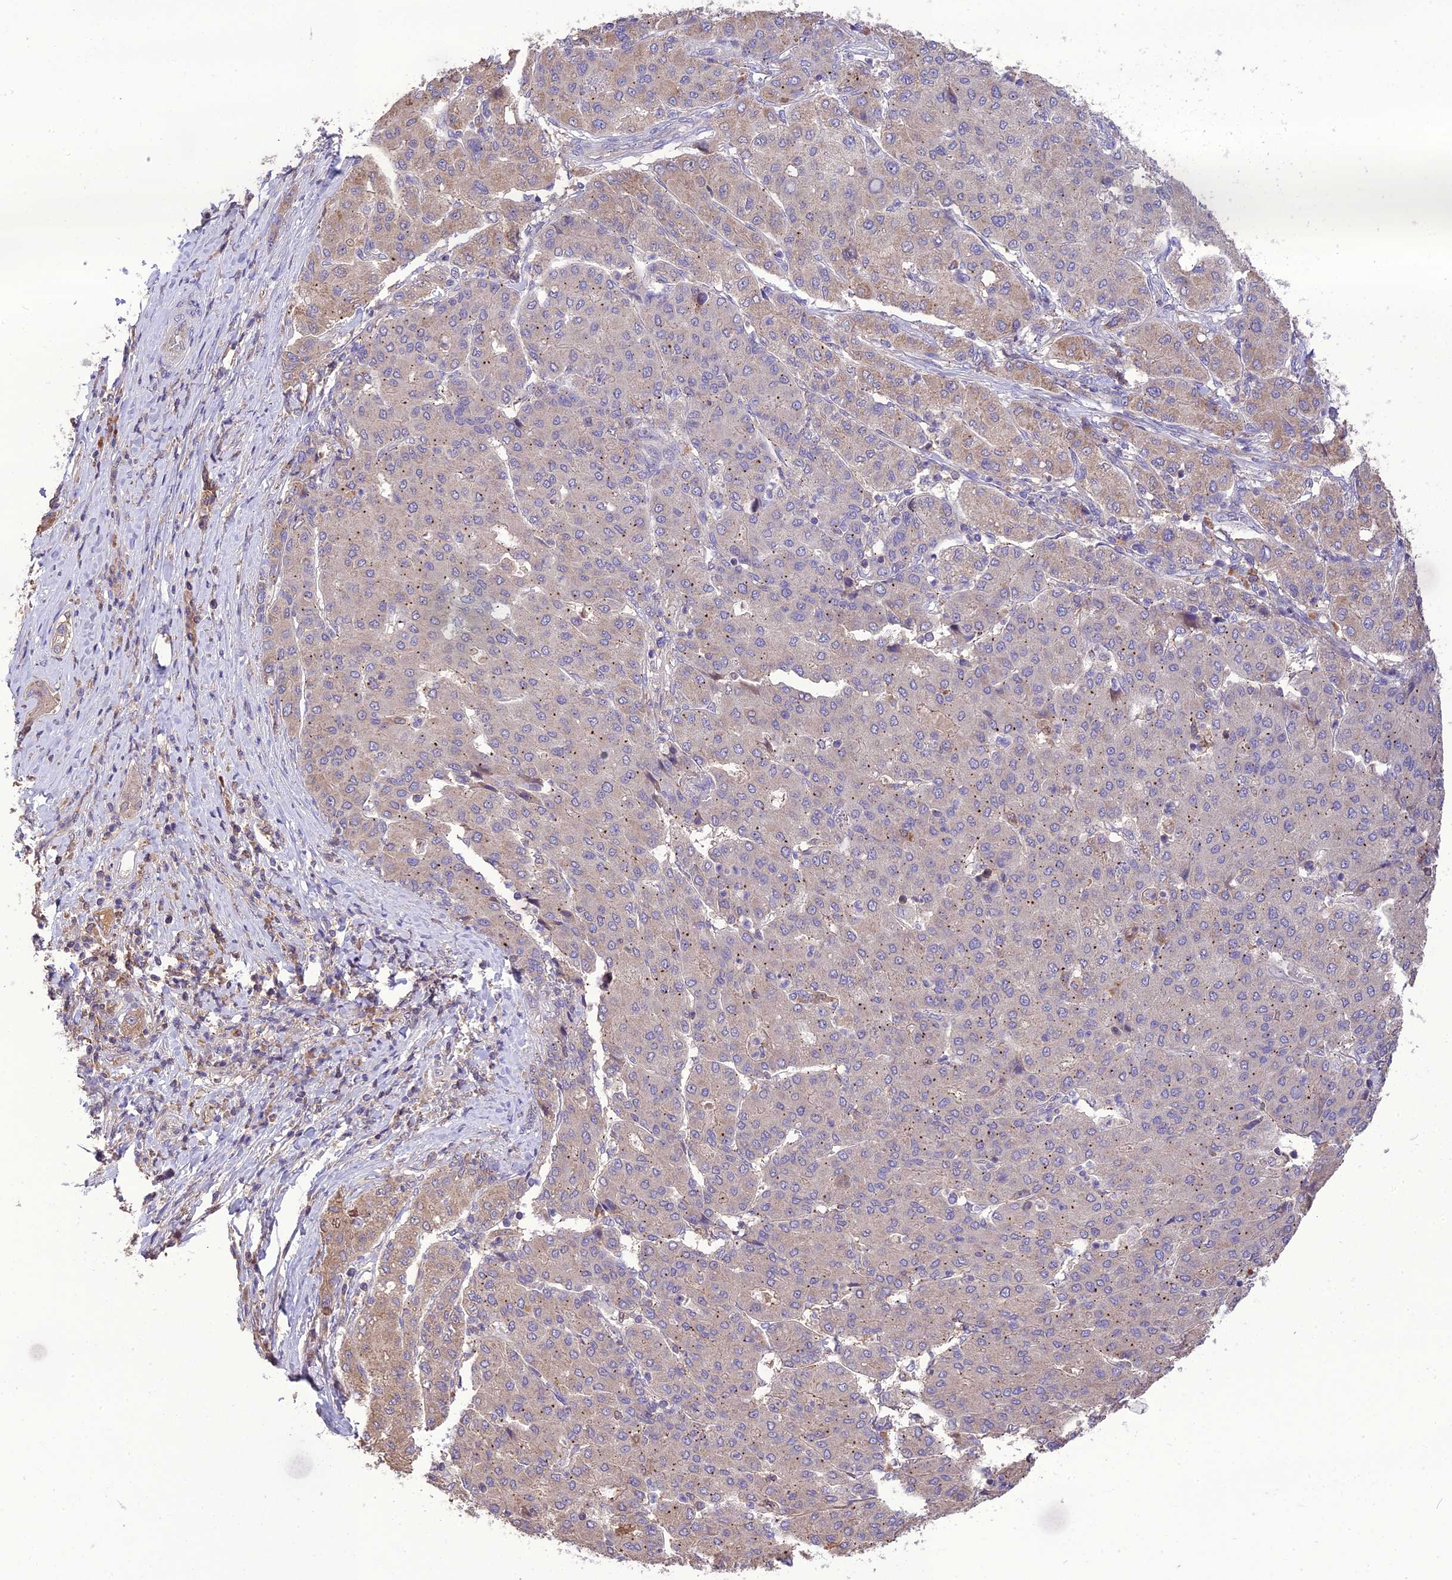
{"staining": {"intensity": "weak", "quantity": "25%-75%", "location": "cytoplasmic/membranous"}, "tissue": "liver cancer", "cell_type": "Tumor cells", "image_type": "cancer", "snomed": [{"axis": "morphology", "description": "Carcinoma, Hepatocellular, NOS"}, {"axis": "topography", "description": "Liver"}], "caption": "High-power microscopy captured an immunohistochemistry (IHC) histopathology image of hepatocellular carcinoma (liver), revealing weak cytoplasmic/membranous expression in about 25%-75% of tumor cells.", "gene": "NUDT8", "patient": {"sex": "male", "age": 65}}